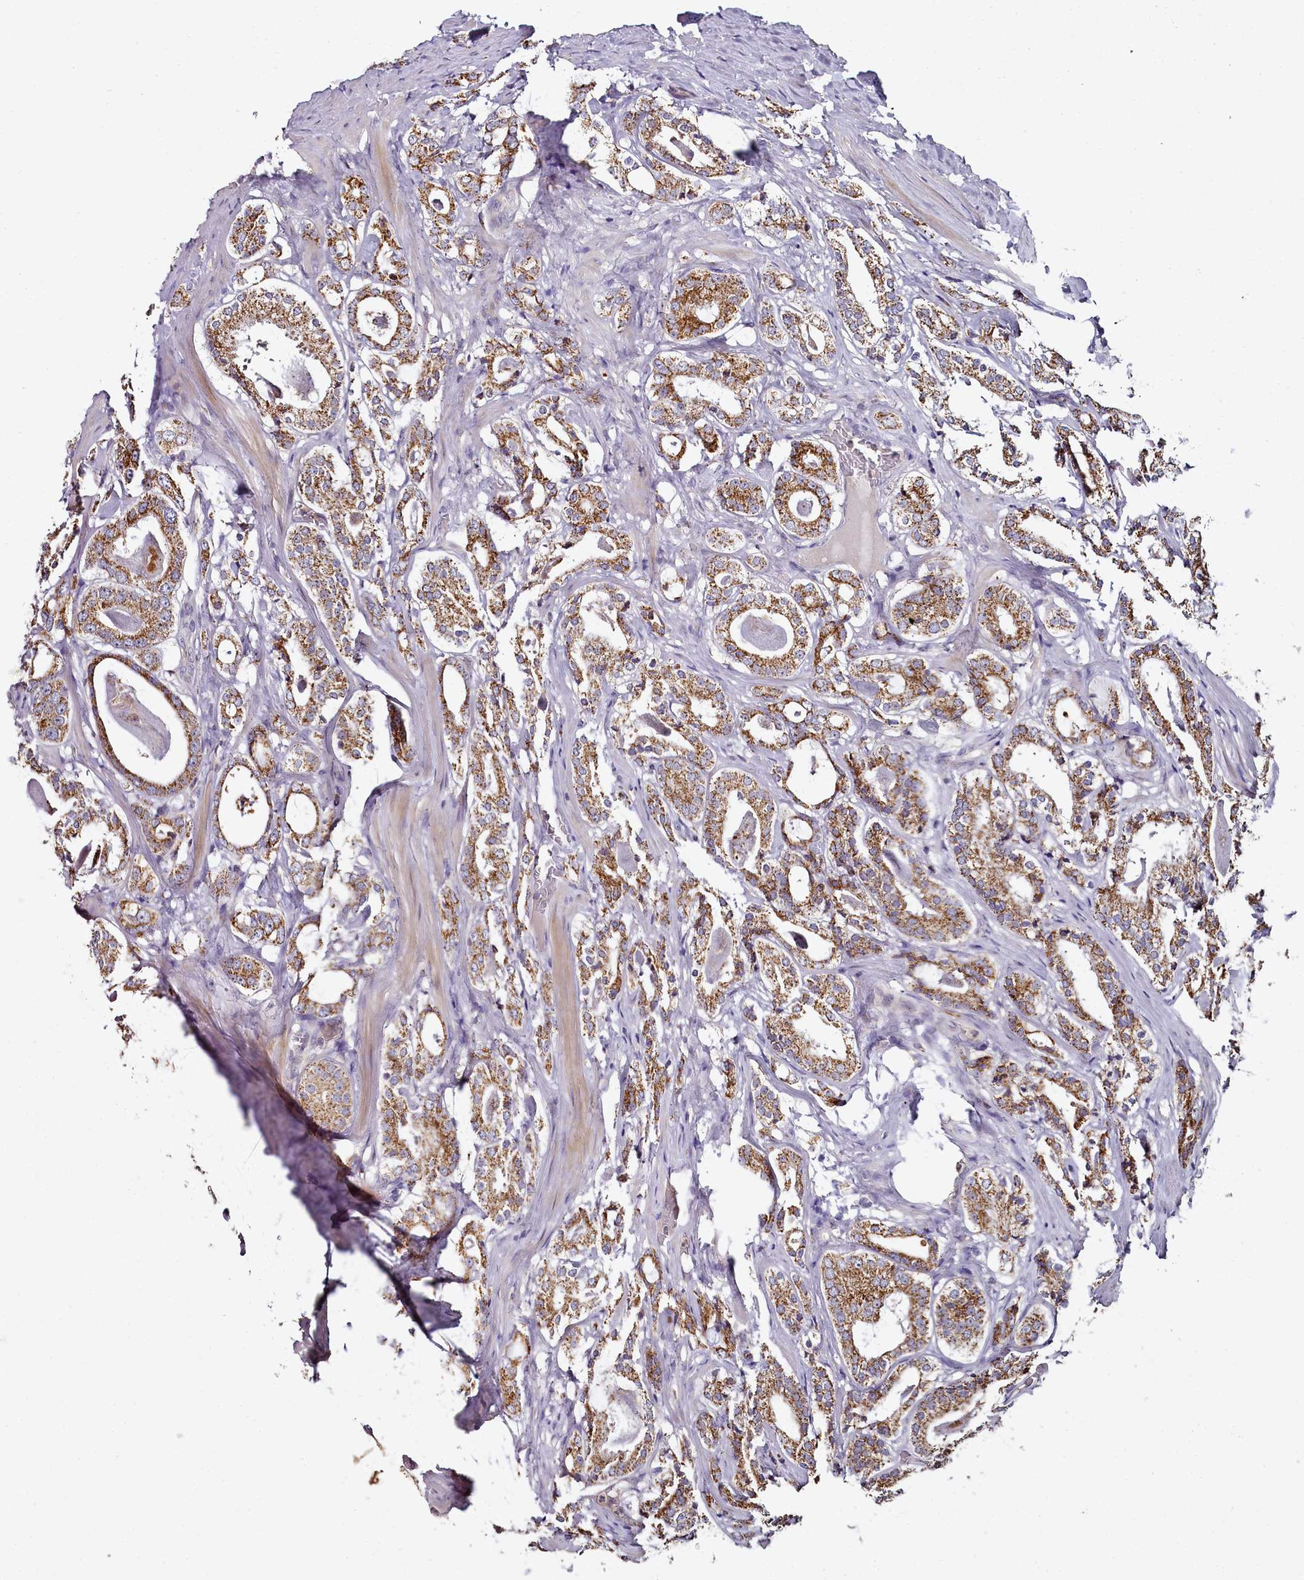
{"staining": {"intensity": "strong", "quantity": ">75%", "location": "cytoplasmic/membranous"}, "tissue": "prostate cancer", "cell_type": "Tumor cells", "image_type": "cancer", "snomed": [{"axis": "morphology", "description": "Adenocarcinoma, High grade"}, {"axis": "topography", "description": "Prostate"}], "caption": "This photomicrograph reveals immunohistochemistry (IHC) staining of human prostate cancer, with high strong cytoplasmic/membranous expression in about >75% of tumor cells.", "gene": "ACSS1", "patient": {"sex": "male", "age": 63}}